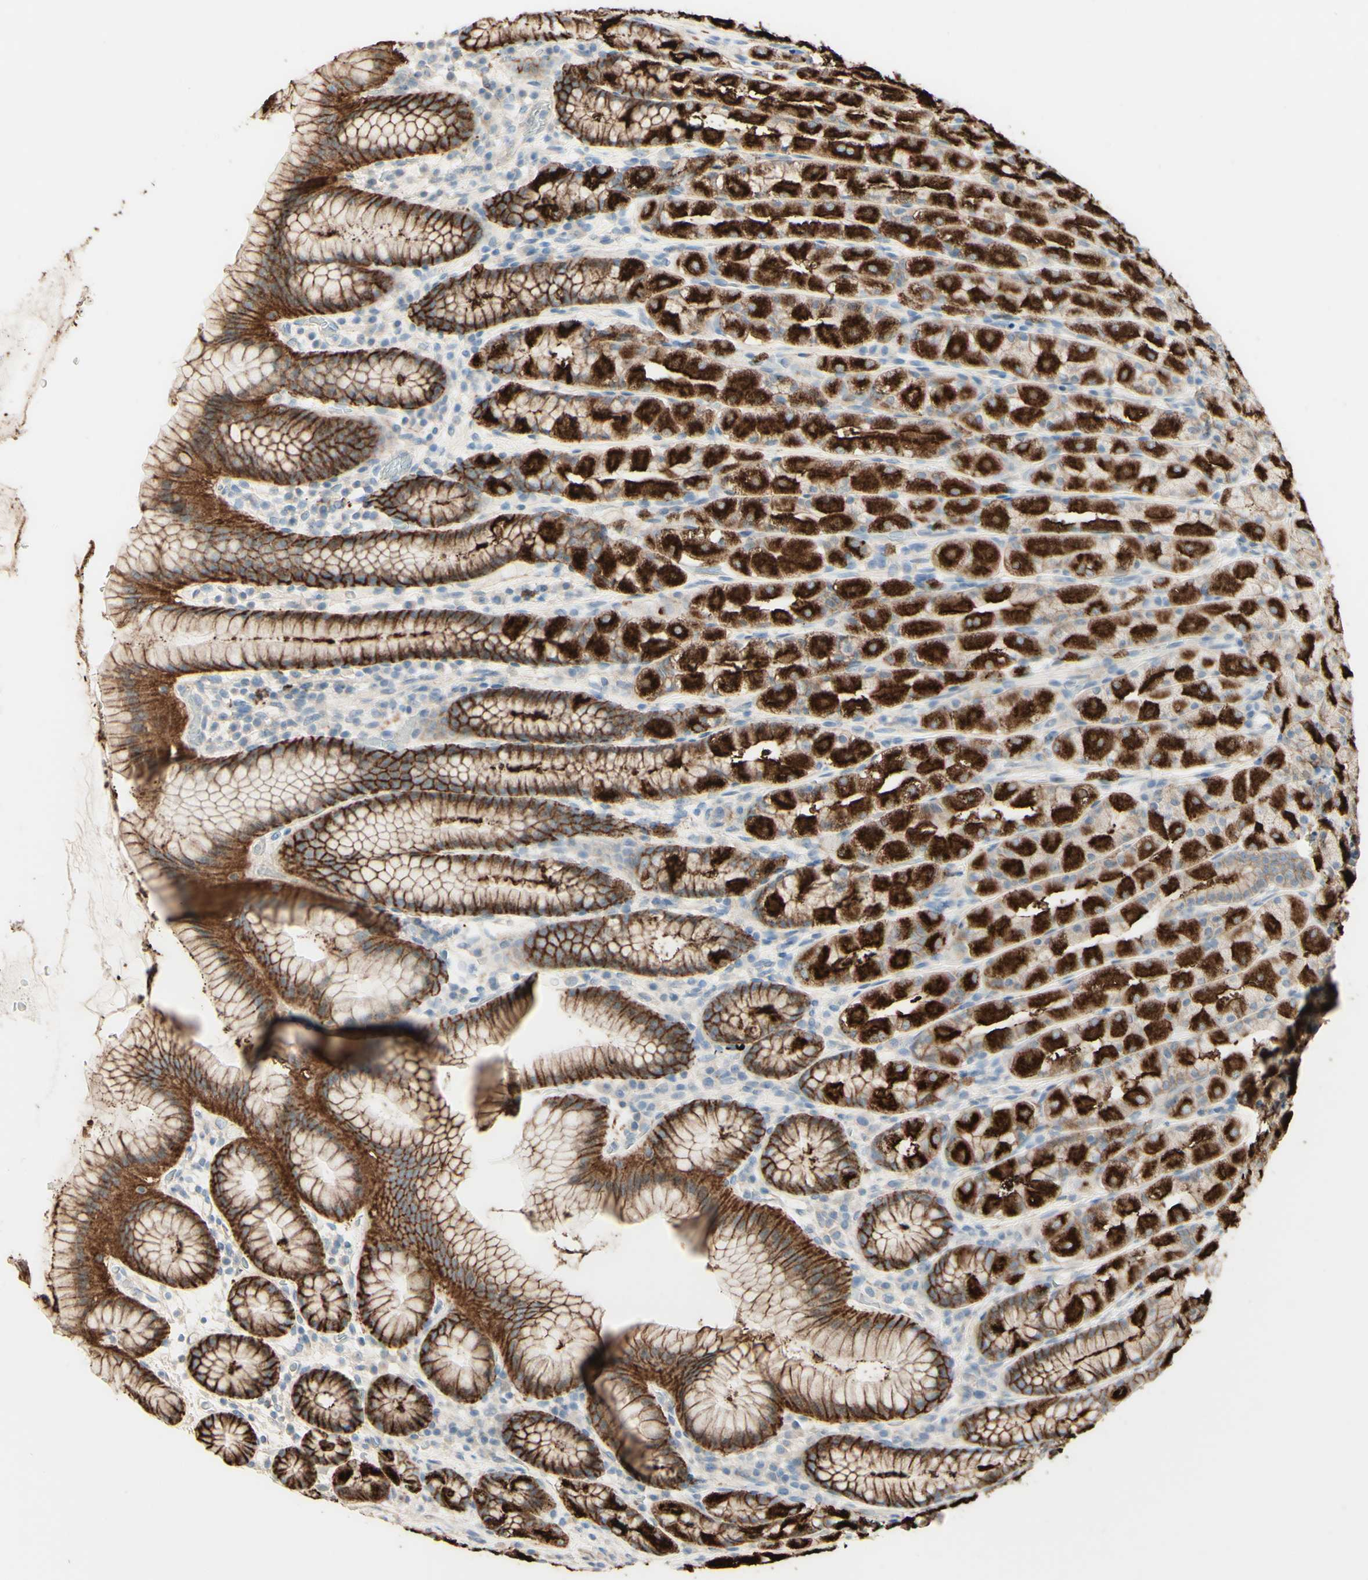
{"staining": {"intensity": "strong", "quantity": ">75%", "location": "cytoplasmic/membranous"}, "tissue": "stomach", "cell_type": "Glandular cells", "image_type": "normal", "snomed": [{"axis": "morphology", "description": "Normal tissue, NOS"}, {"axis": "topography", "description": "Stomach, upper"}], "caption": "Protein expression analysis of benign stomach exhibits strong cytoplasmic/membranous positivity in approximately >75% of glandular cells. (DAB (3,3'-diaminobenzidine) IHC with brightfield microscopy, high magnification).", "gene": "RNF149", "patient": {"sex": "male", "age": 68}}